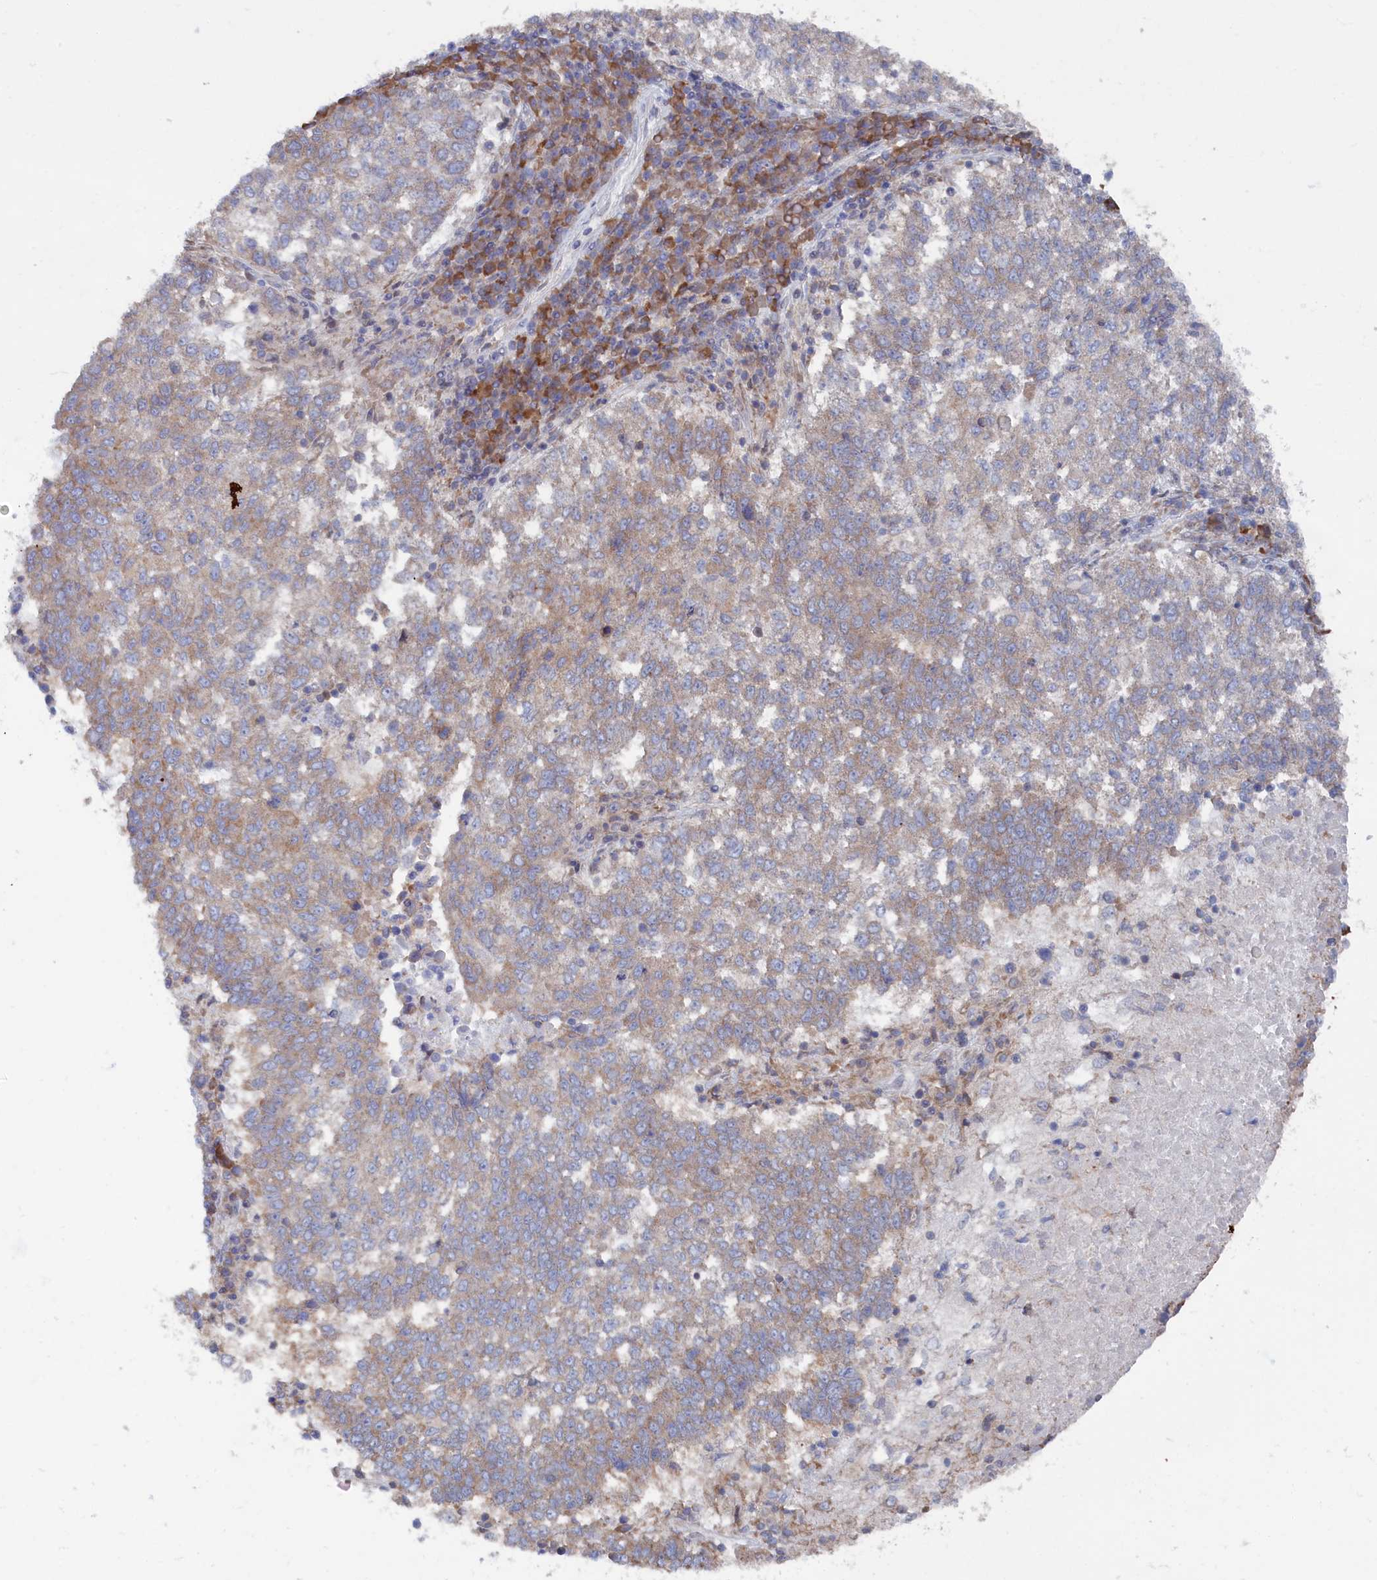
{"staining": {"intensity": "moderate", "quantity": "<25%", "location": "cytoplasmic/membranous"}, "tissue": "lung cancer", "cell_type": "Tumor cells", "image_type": "cancer", "snomed": [{"axis": "morphology", "description": "Squamous cell carcinoma, NOS"}, {"axis": "topography", "description": "Lung"}], "caption": "The image exhibits staining of lung cancer (squamous cell carcinoma), revealing moderate cytoplasmic/membranous protein positivity (brown color) within tumor cells. (Stains: DAB in brown, nuclei in blue, Microscopy: brightfield microscopy at high magnification).", "gene": "BPIFB6", "patient": {"sex": "male", "age": 73}}